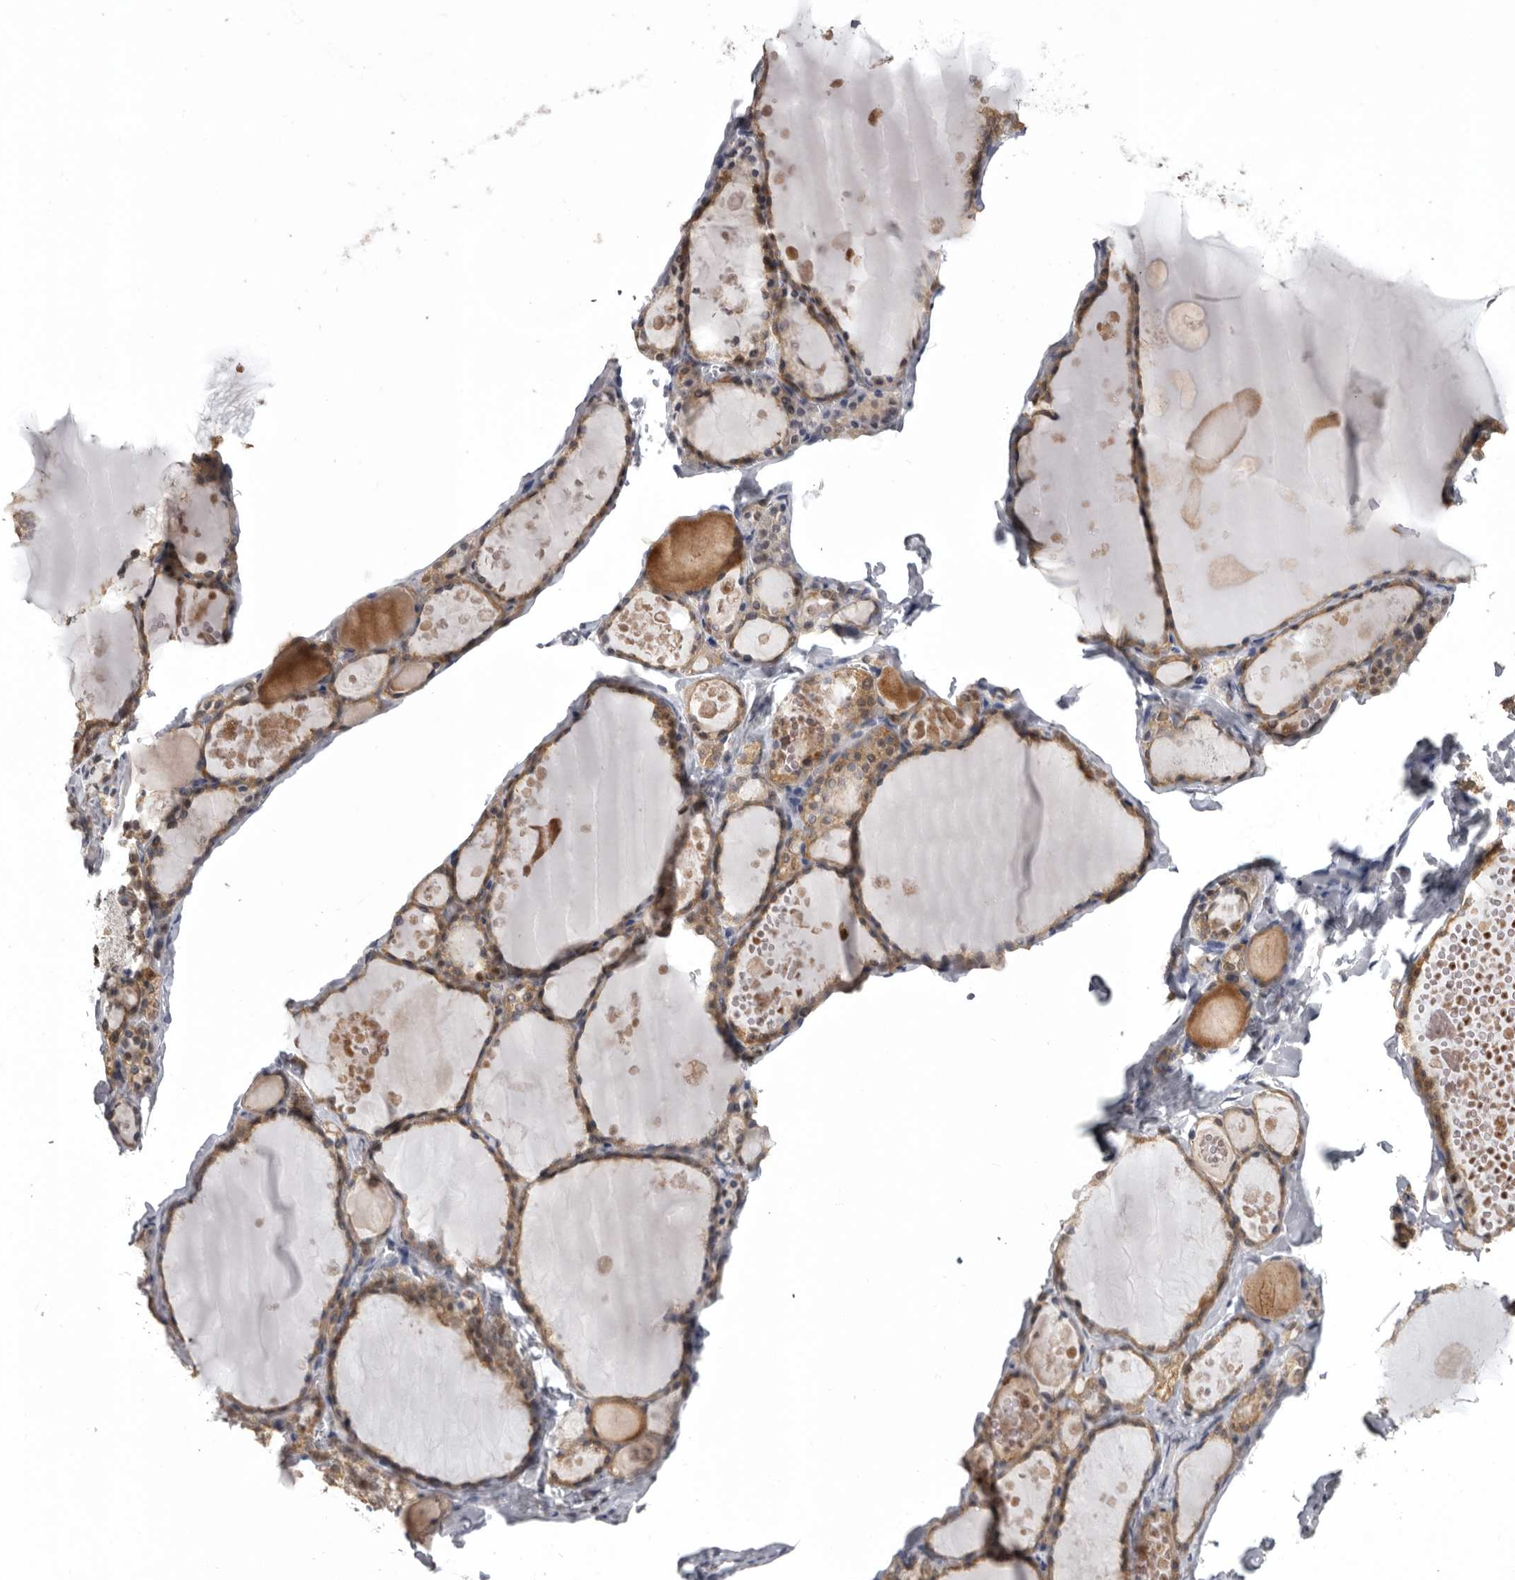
{"staining": {"intensity": "moderate", "quantity": ">75%", "location": "cytoplasmic/membranous"}, "tissue": "thyroid gland", "cell_type": "Glandular cells", "image_type": "normal", "snomed": [{"axis": "morphology", "description": "Normal tissue, NOS"}, {"axis": "topography", "description": "Thyroid gland"}], "caption": "The immunohistochemical stain highlights moderate cytoplasmic/membranous positivity in glandular cells of unremarkable thyroid gland. (DAB (3,3'-diaminobenzidine) IHC with brightfield microscopy, high magnification).", "gene": "MDH1", "patient": {"sex": "male", "age": 56}}